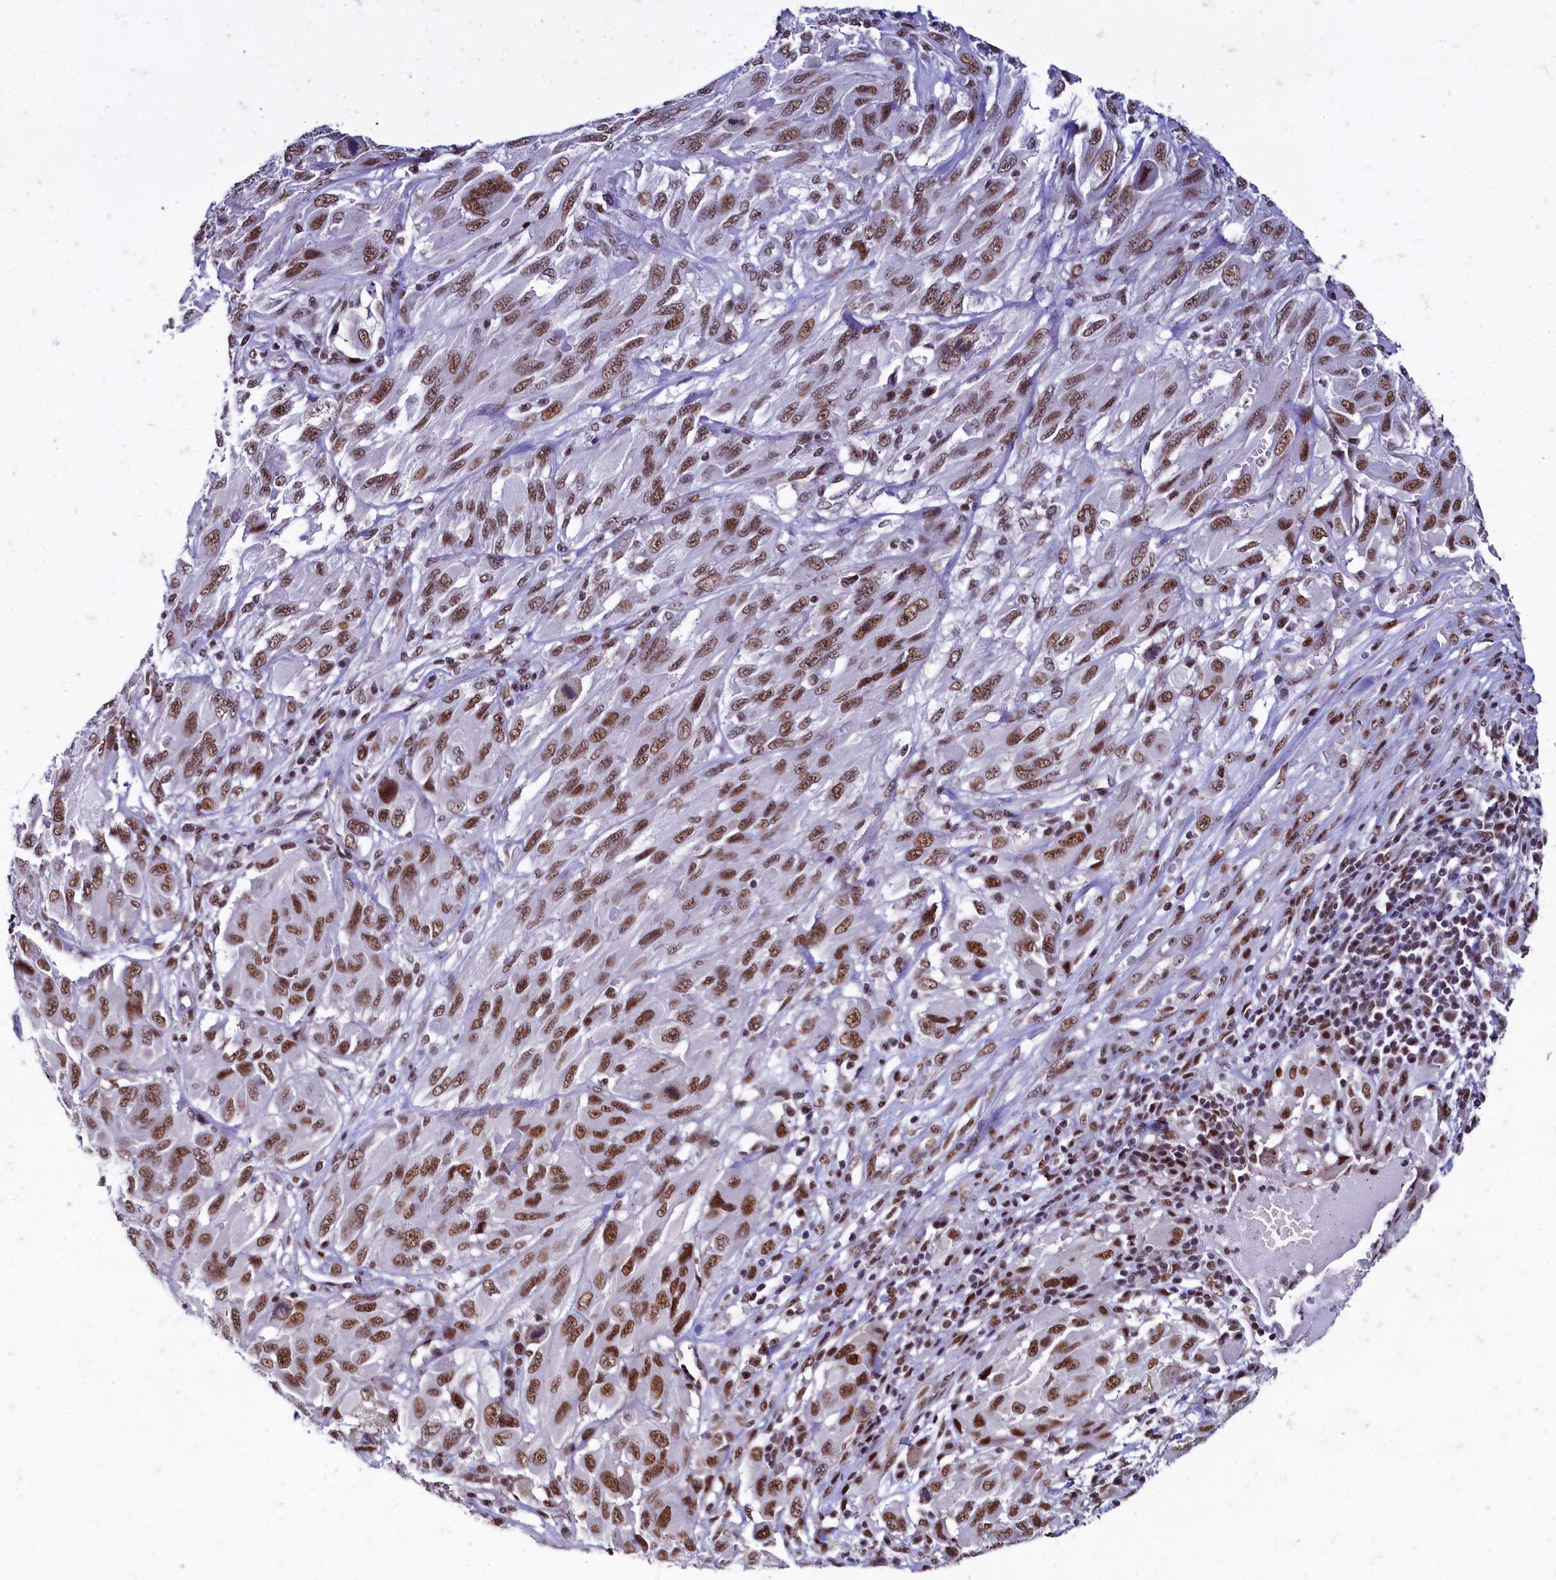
{"staining": {"intensity": "strong", "quantity": ">75%", "location": "nuclear"}, "tissue": "melanoma", "cell_type": "Tumor cells", "image_type": "cancer", "snomed": [{"axis": "morphology", "description": "Malignant melanoma, NOS"}, {"axis": "topography", "description": "Skin"}], "caption": "A high amount of strong nuclear expression is identified in about >75% of tumor cells in malignant melanoma tissue.", "gene": "CPSF7", "patient": {"sex": "female", "age": 91}}